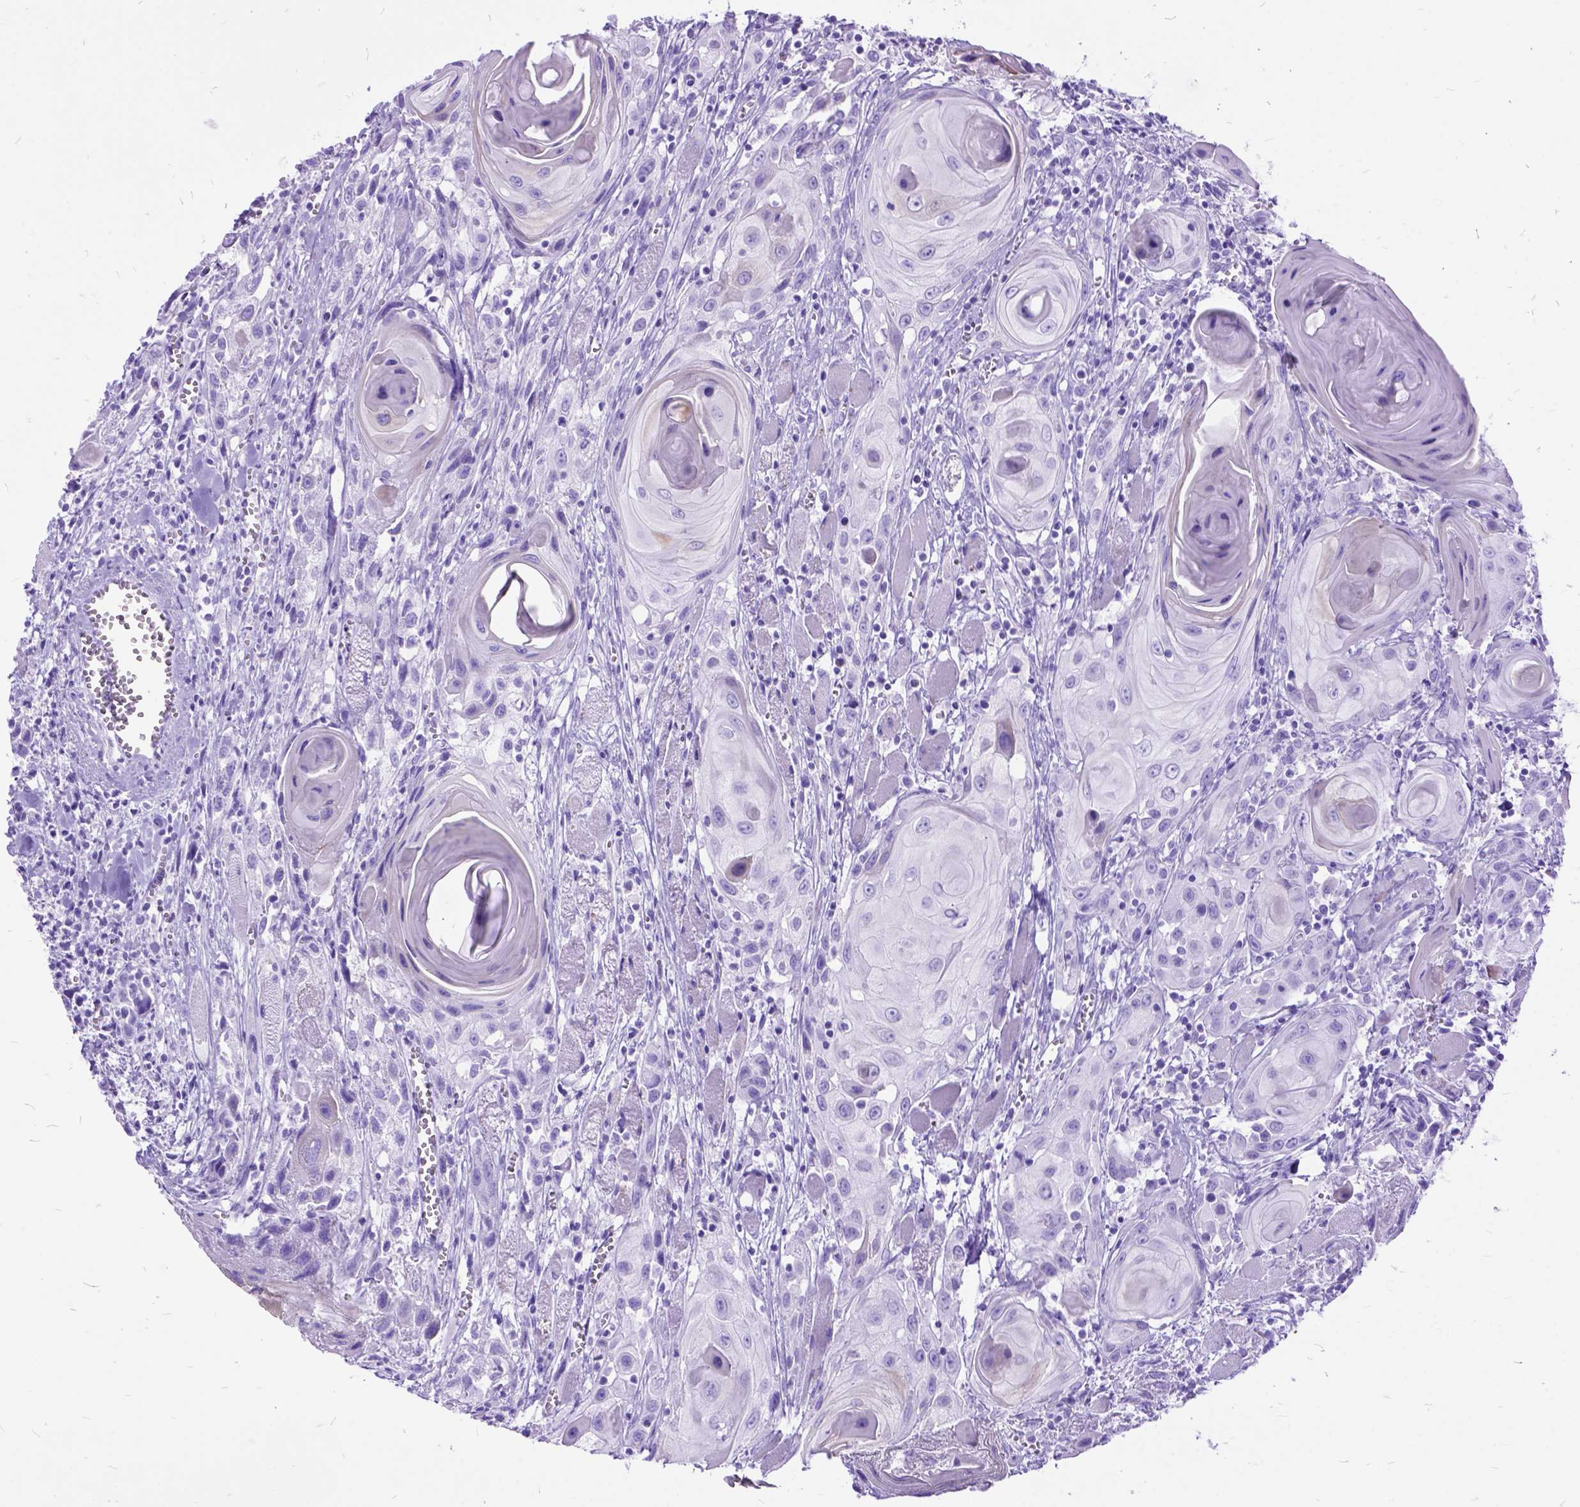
{"staining": {"intensity": "negative", "quantity": "none", "location": "none"}, "tissue": "head and neck cancer", "cell_type": "Tumor cells", "image_type": "cancer", "snomed": [{"axis": "morphology", "description": "Squamous cell carcinoma, NOS"}, {"axis": "topography", "description": "Head-Neck"}], "caption": "Protein analysis of squamous cell carcinoma (head and neck) exhibits no significant positivity in tumor cells.", "gene": "DNAH2", "patient": {"sex": "female", "age": 80}}